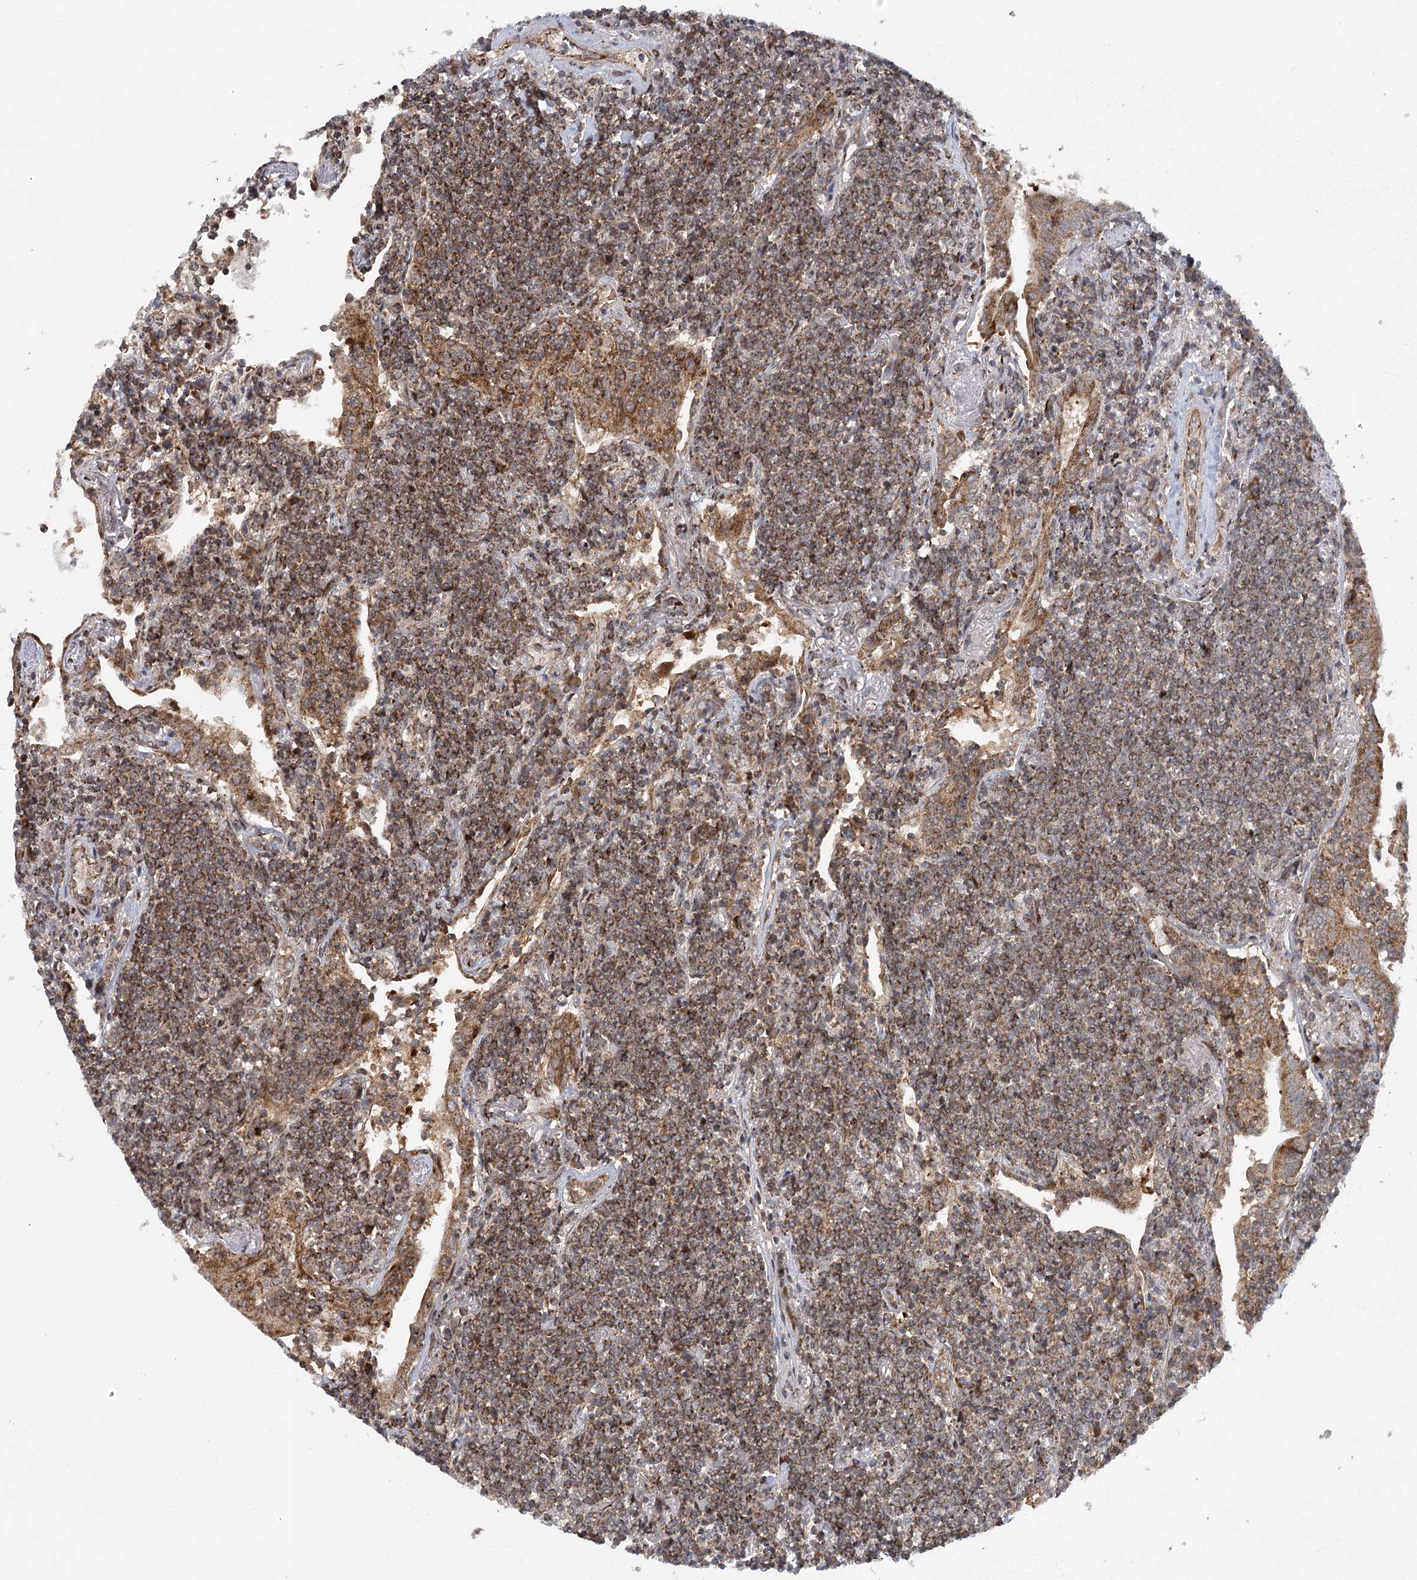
{"staining": {"intensity": "moderate", "quantity": ">75%", "location": "cytoplasmic/membranous"}, "tissue": "lymphoma", "cell_type": "Tumor cells", "image_type": "cancer", "snomed": [{"axis": "morphology", "description": "Malignant lymphoma, non-Hodgkin's type, Low grade"}, {"axis": "topography", "description": "Lung"}], "caption": "The image reveals immunohistochemical staining of lymphoma. There is moderate cytoplasmic/membranous staining is appreciated in approximately >75% of tumor cells.", "gene": "IFT46", "patient": {"sex": "female", "age": 71}}